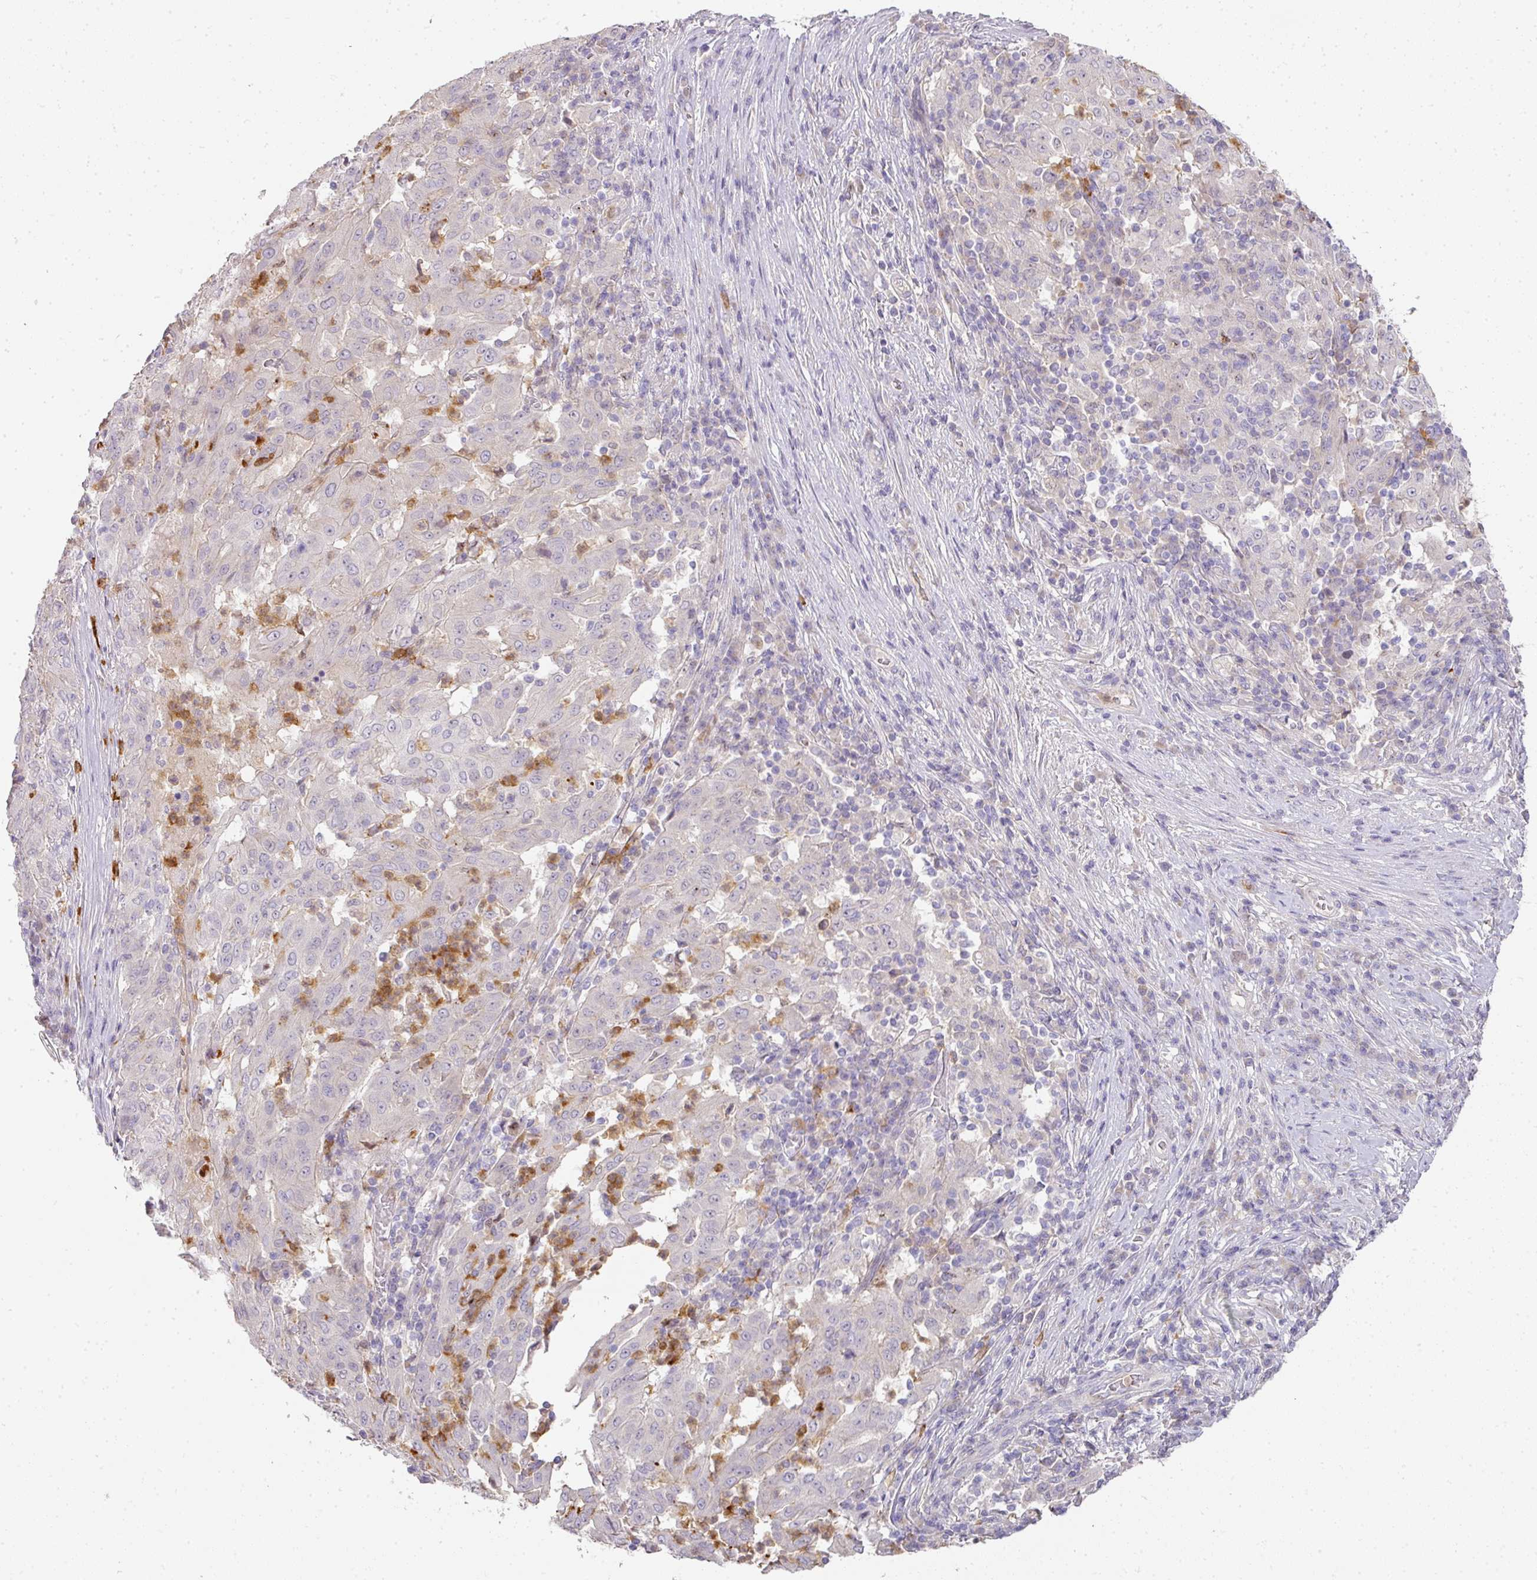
{"staining": {"intensity": "weak", "quantity": "<25%", "location": "cytoplasmic/membranous"}, "tissue": "pancreatic cancer", "cell_type": "Tumor cells", "image_type": "cancer", "snomed": [{"axis": "morphology", "description": "Adenocarcinoma, NOS"}, {"axis": "topography", "description": "Pancreas"}], "caption": "Image shows no protein positivity in tumor cells of pancreatic adenocarcinoma tissue.", "gene": "HHEX", "patient": {"sex": "male", "age": 63}}